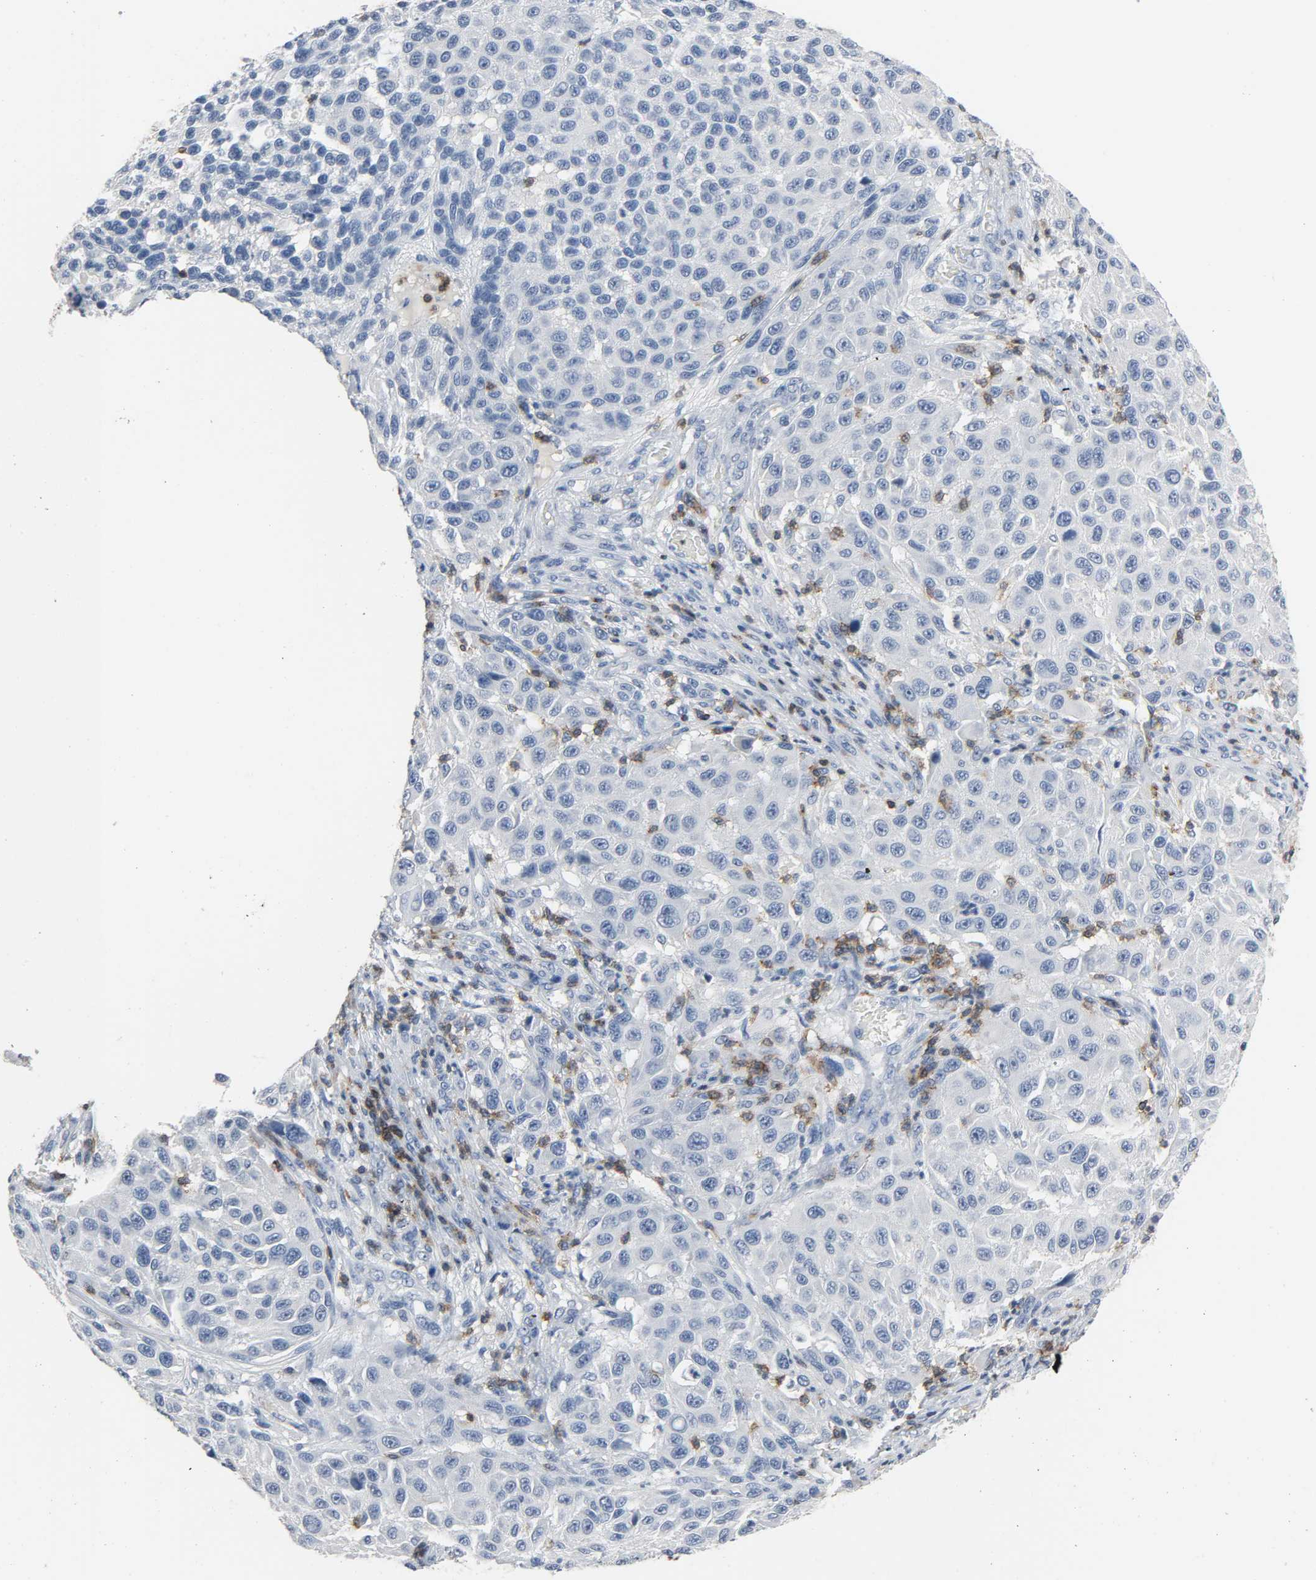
{"staining": {"intensity": "negative", "quantity": "none", "location": "none"}, "tissue": "melanoma", "cell_type": "Tumor cells", "image_type": "cancer", "snomed": [{"axis": "morphology", "description": "Malignant melanoma, Metastatic site"}, {"axis": "topography", "description": "Lymph node"}], "caption": "Immunohistochemical staining of melanoma displays no significant expression in tumor cells. (Immunohistochemistry, brightfield microscopy, high magnification).", "gene": "LCK", "patient": {"sex": "male", "age": 61}}